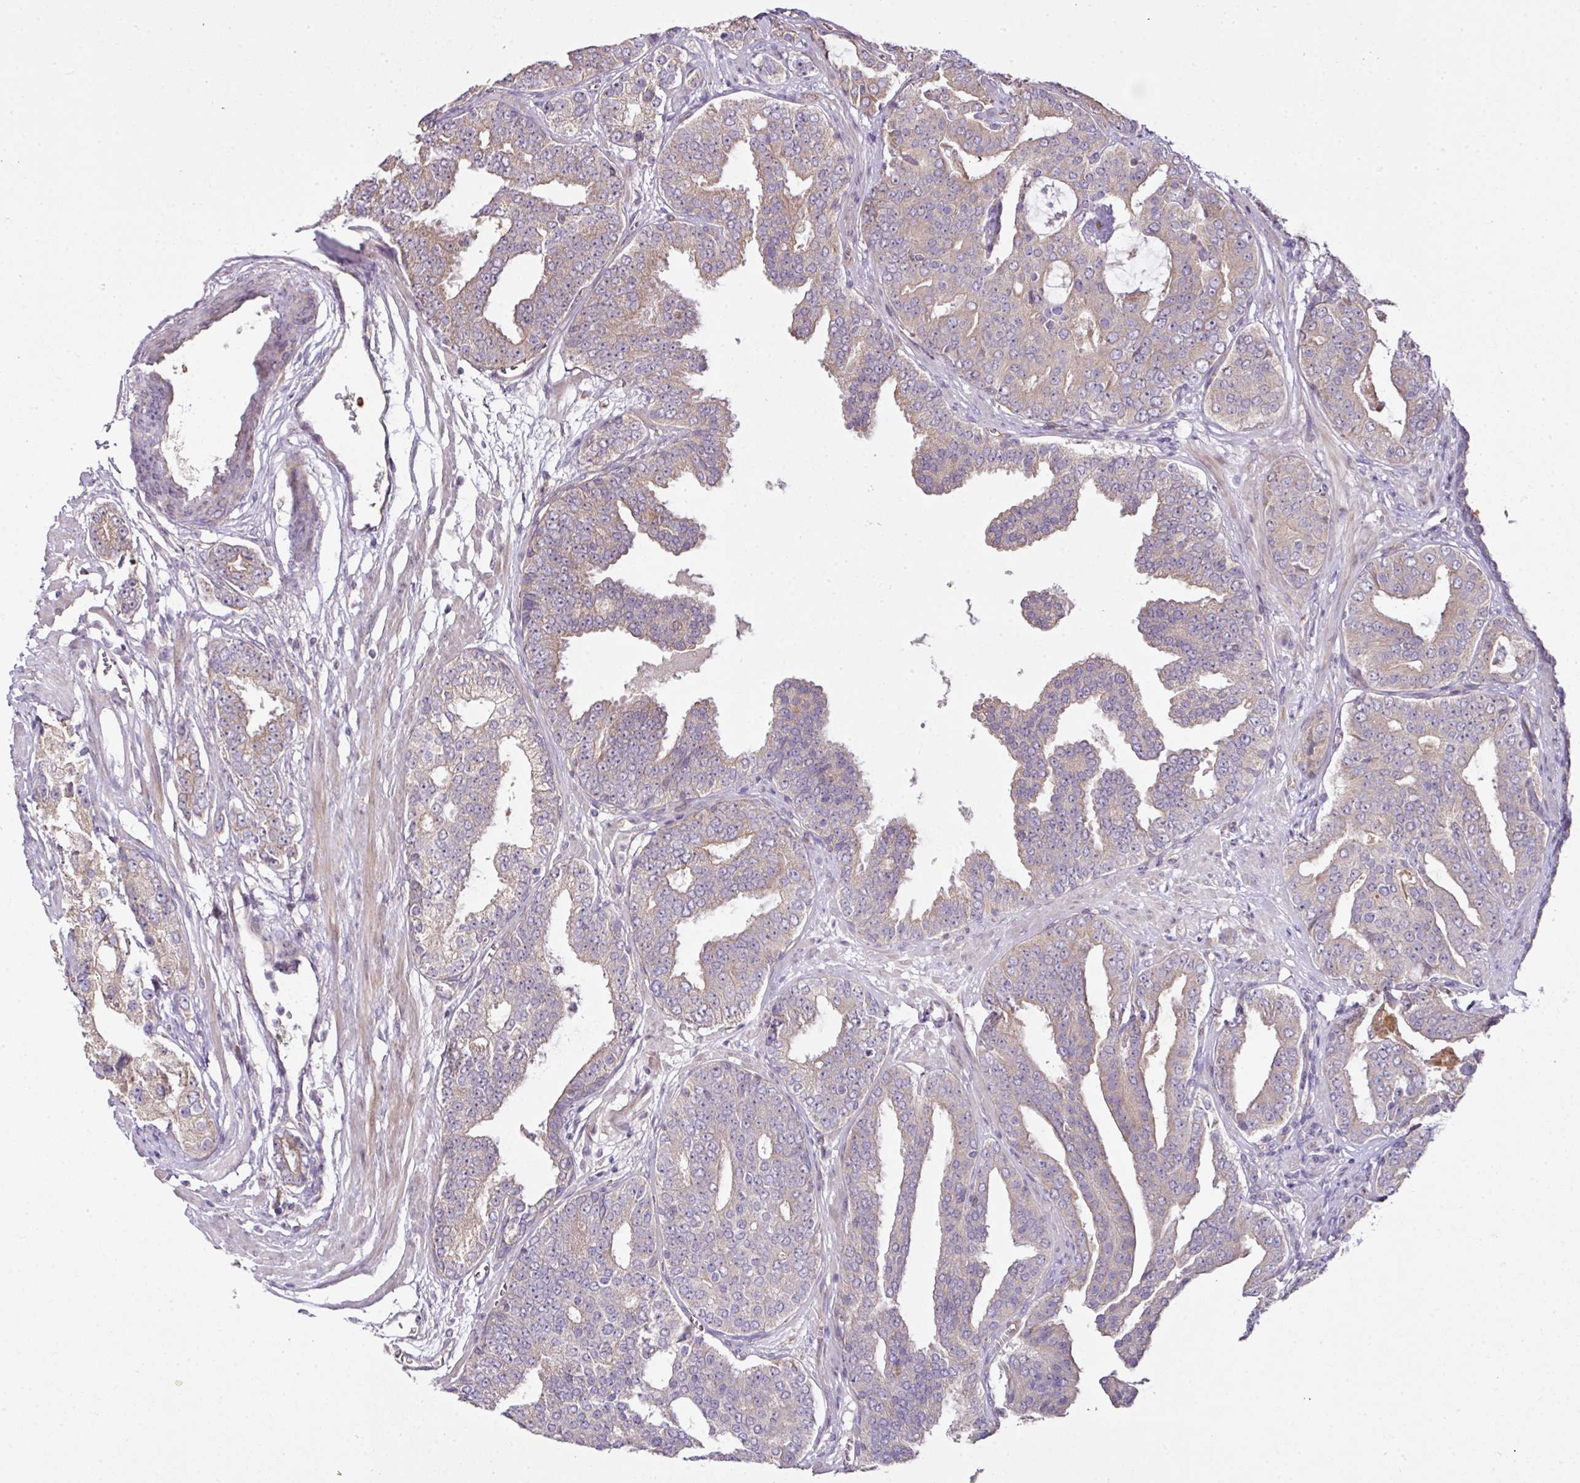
{"staining": {"intensity": "weak", "quantity": "<25%", "location": "cytoplasmic/membranous"}, "tissue": "prostate cancer", "cell_type": "Tumor cells", "image_type": "cancer", "snomed": [{"axis": "morphology", "description": "Adenocarcinoma, High grade"}, {"axis": "topography", "description": "Prostate"}], "caption": "Prostate cancer (adenocarcinoma (high-grade)) was stained to show a protein in brown. There is no significant positivity in tumor cells. (Immunohistochemistry (ihc), brightfield microscopy, high magnification).", "gene": "COX18", "patient": {"sex": "male", "age": 71}}